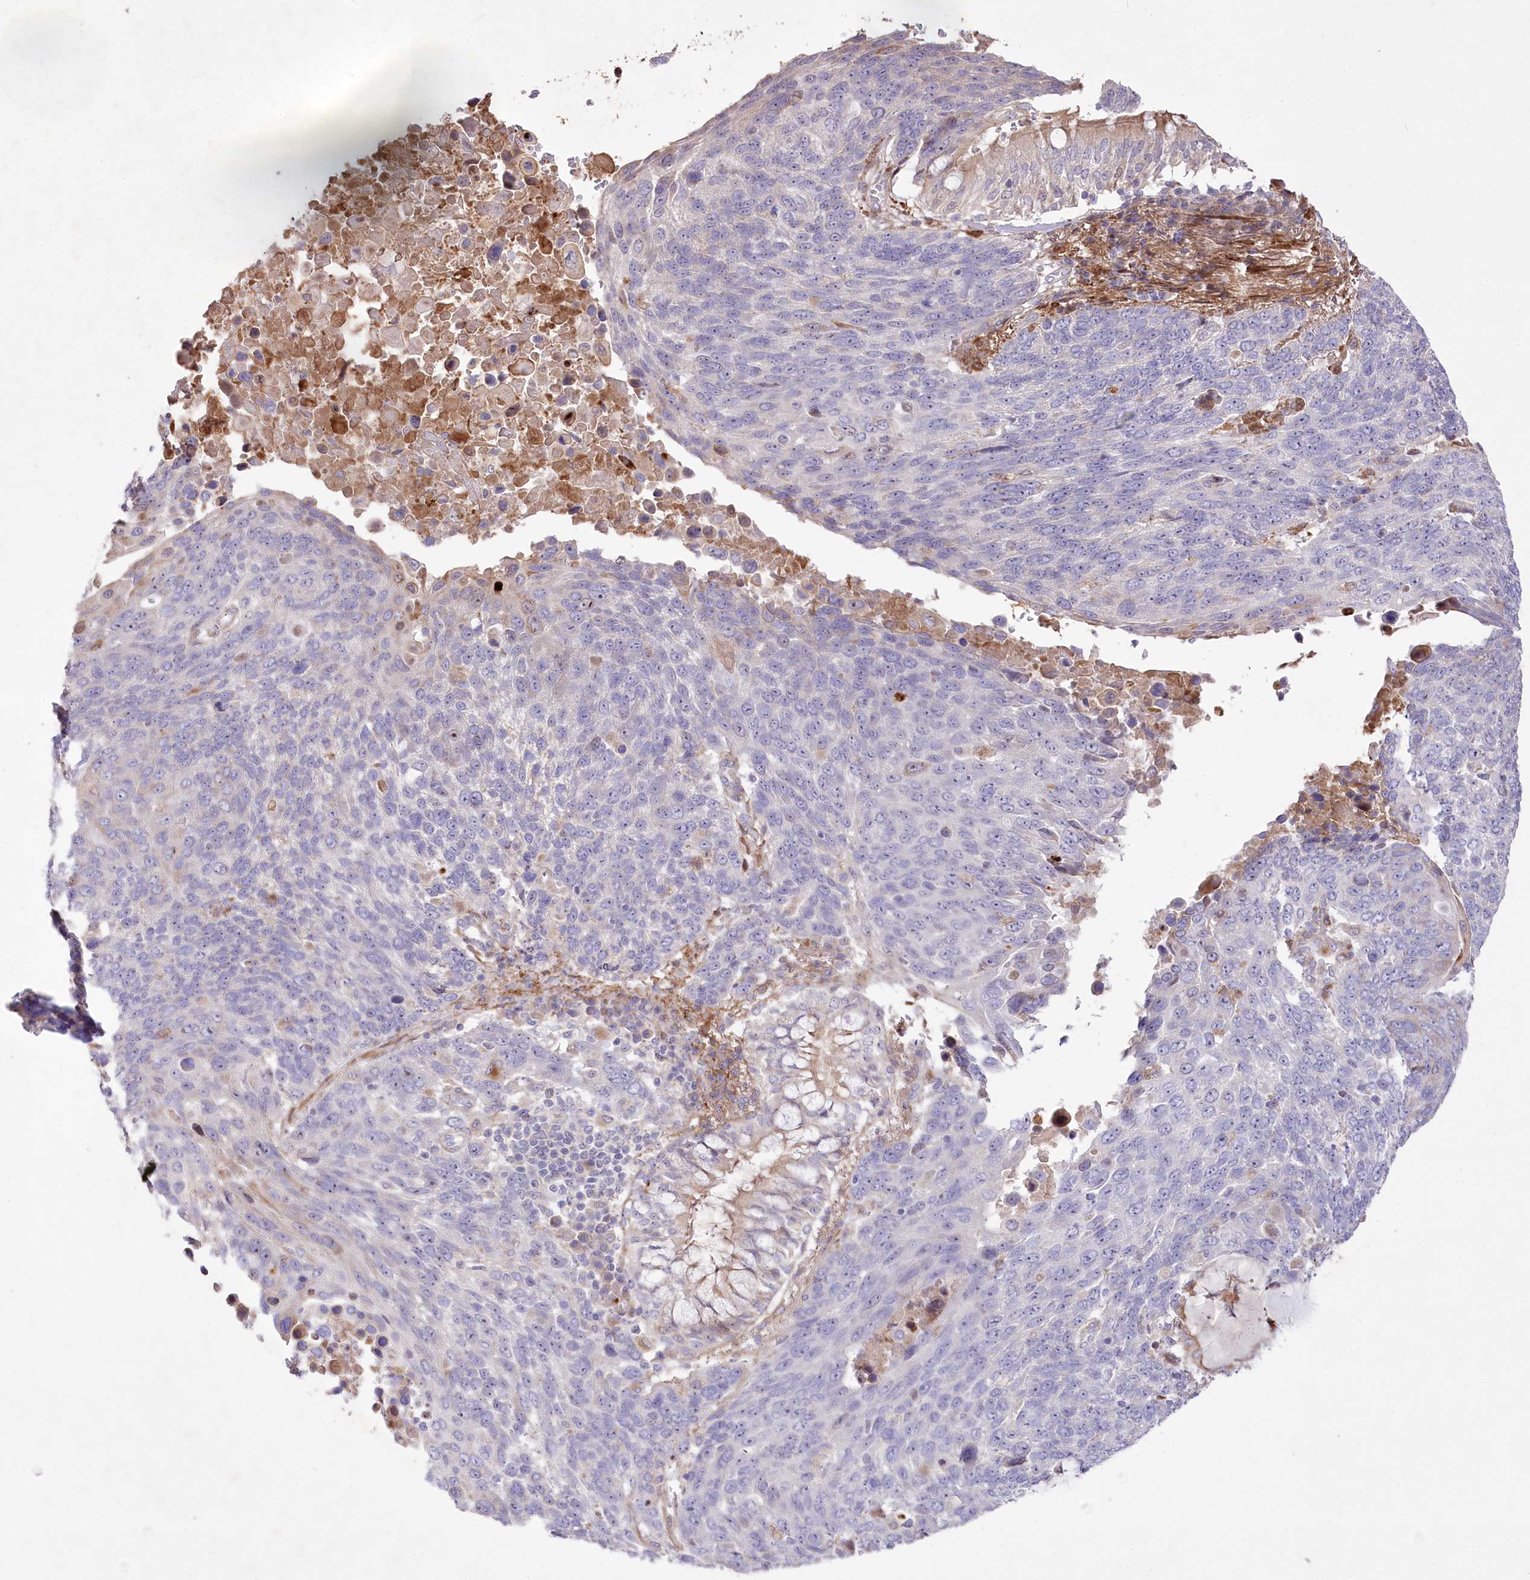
{"staining": {"intensity": "negative", "quantity": "none", "location": "none"}, "tissue": "lung cancer", "cell_type": "Tumor cells", "image_type": "cancer", "snomed": [{"axis": "morphology", "description": "Squamous cell carcinoma, NOS"}, {"axis": "topography", "description": "Lung"}], "caption": "A high-resolution photomicrograph shows immunohistochemistry staining of lung cancer (squamous cell carcinoma), which exhibits no significant positivity in tumor cells.", "gene": "RNF24", "patient": {"sex": "male", "age": 66}}